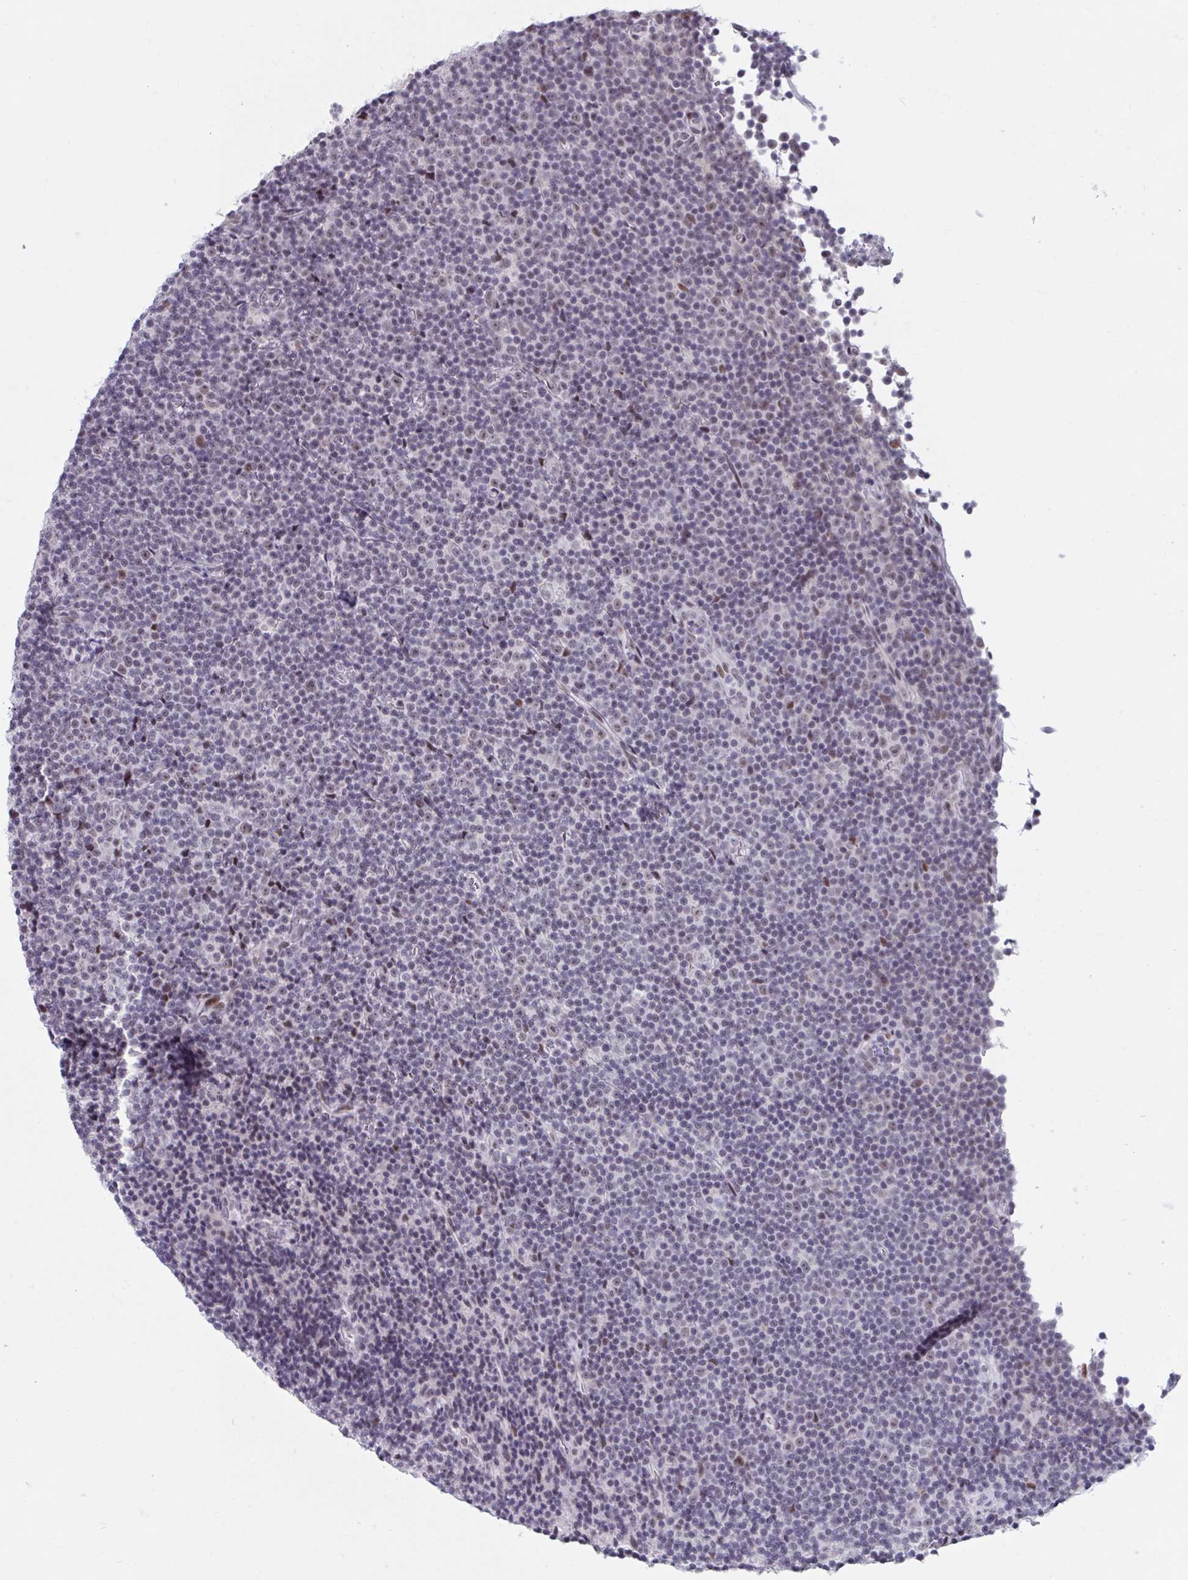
{"staining": {"intensity": "negative", "quantity": "none", "location": "none"}, "tissue": "lymphoma", "cell_type": "Tumor cells", "image_type": "cancer", "snomed": [{"axis": "morphology", "description": "Malignant lymphoma, non-Hodgkin's type, Low grade"}, {"axis": "topography", "description": "Lymph node"}], "caption": "Low-grade malignant lymphoma, non-Hodgkin's type was stained to show a protein in brown. There is no significant expression in tumor cells.", "gene": "HSD17B6", "patient": {"sex": "female", "age": 67}}